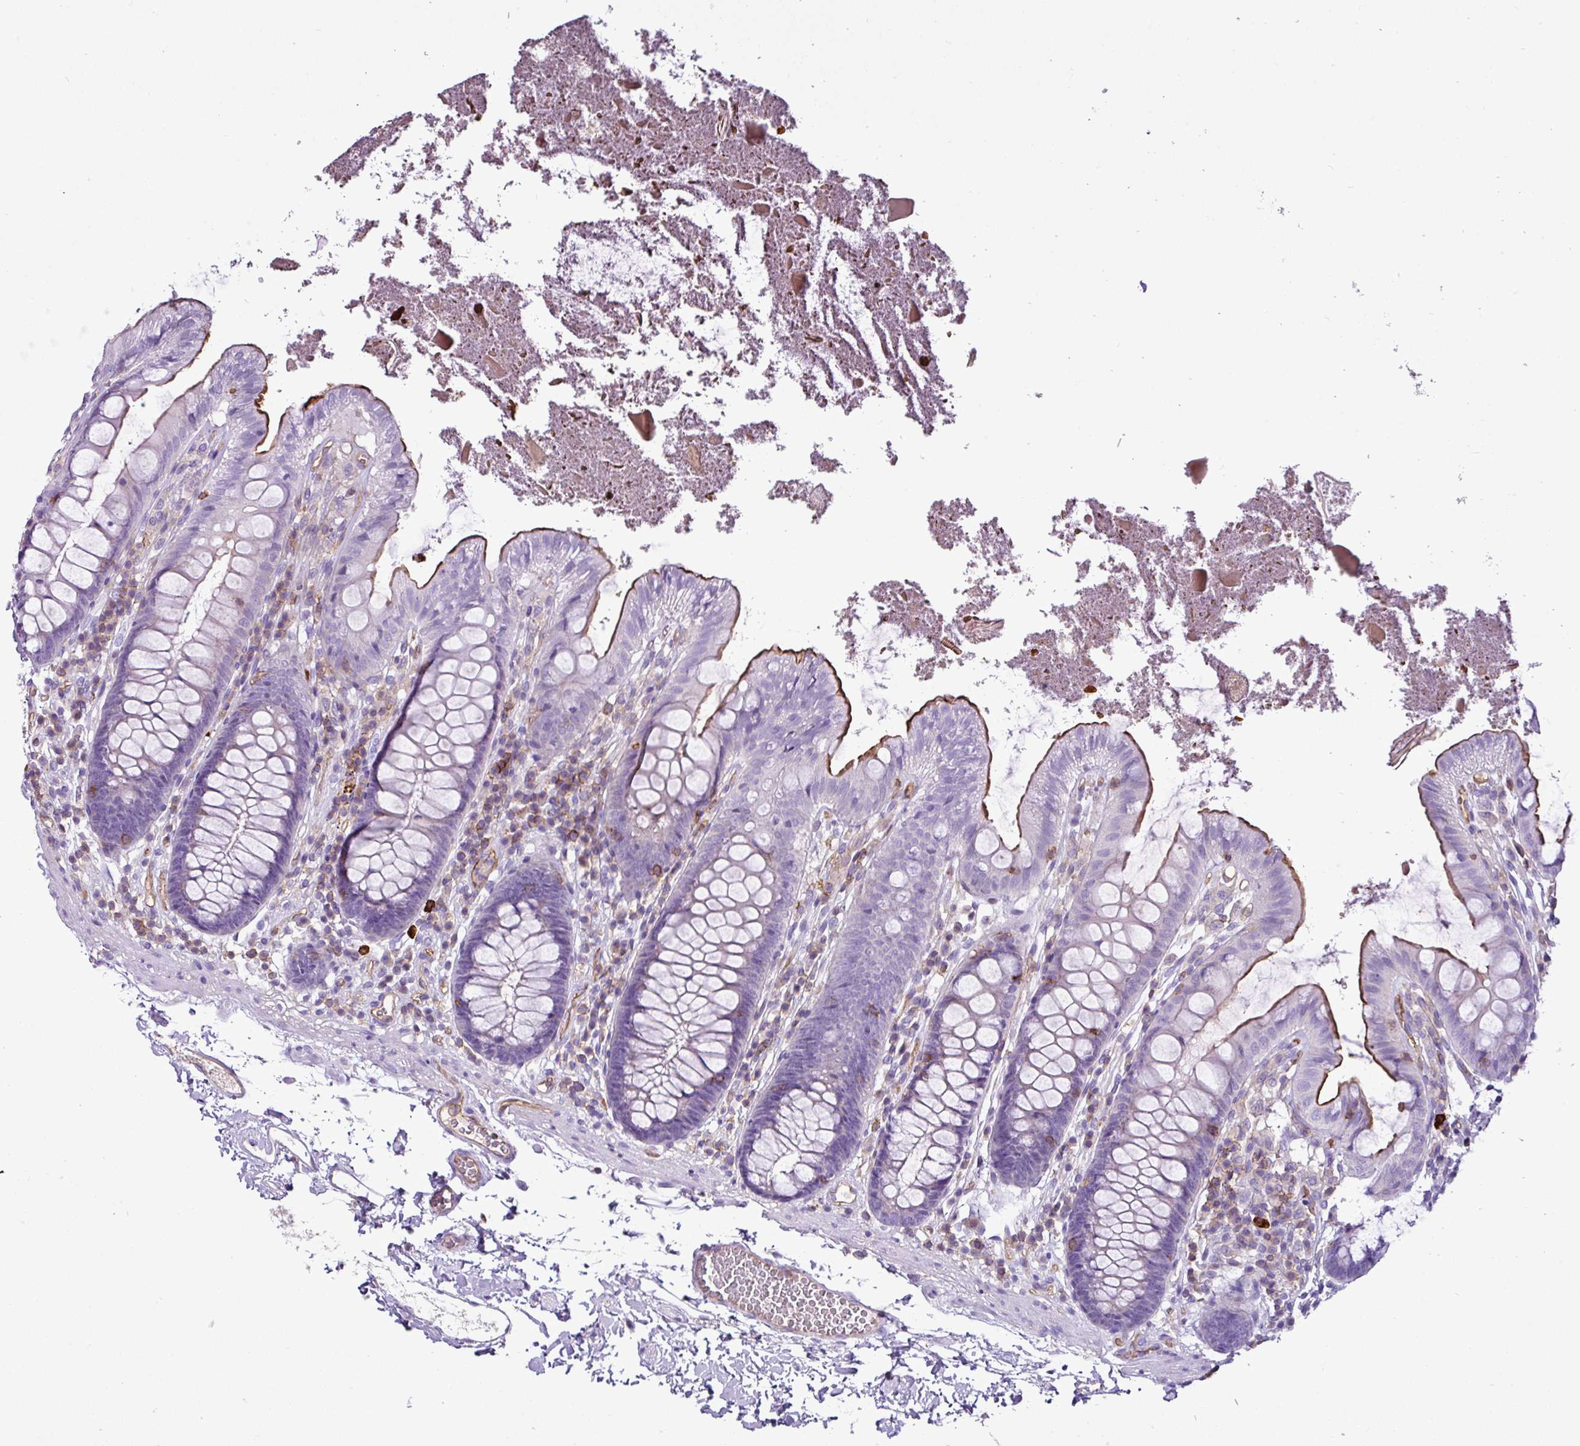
{"staining": {"intensity": "weak", "quantity": "25%-75%", "location": "cytoplasmic/membranous"}, "tissue": "colon", "cell_type": "Endothelial cells", "image_type": "normal", "snomed": [{"axis": "morphology", "description": "Normal tissue, NOS"}, {"axis": "topography", "description": "Colon"}], "caption": "Unremarkable colon was stained to show a protein in brown. There is low levels of weak cytoplasmic/membranous expression in about 25%-75% of endothelial cells. The staining was performed using DAB (3,3'-diaminobenzidine), with brown indicating positive protein expression. Nuclei are stained blue with hematoxylin.", "gene": "EME2", "patient": {"sex": "male", "age": 84}}